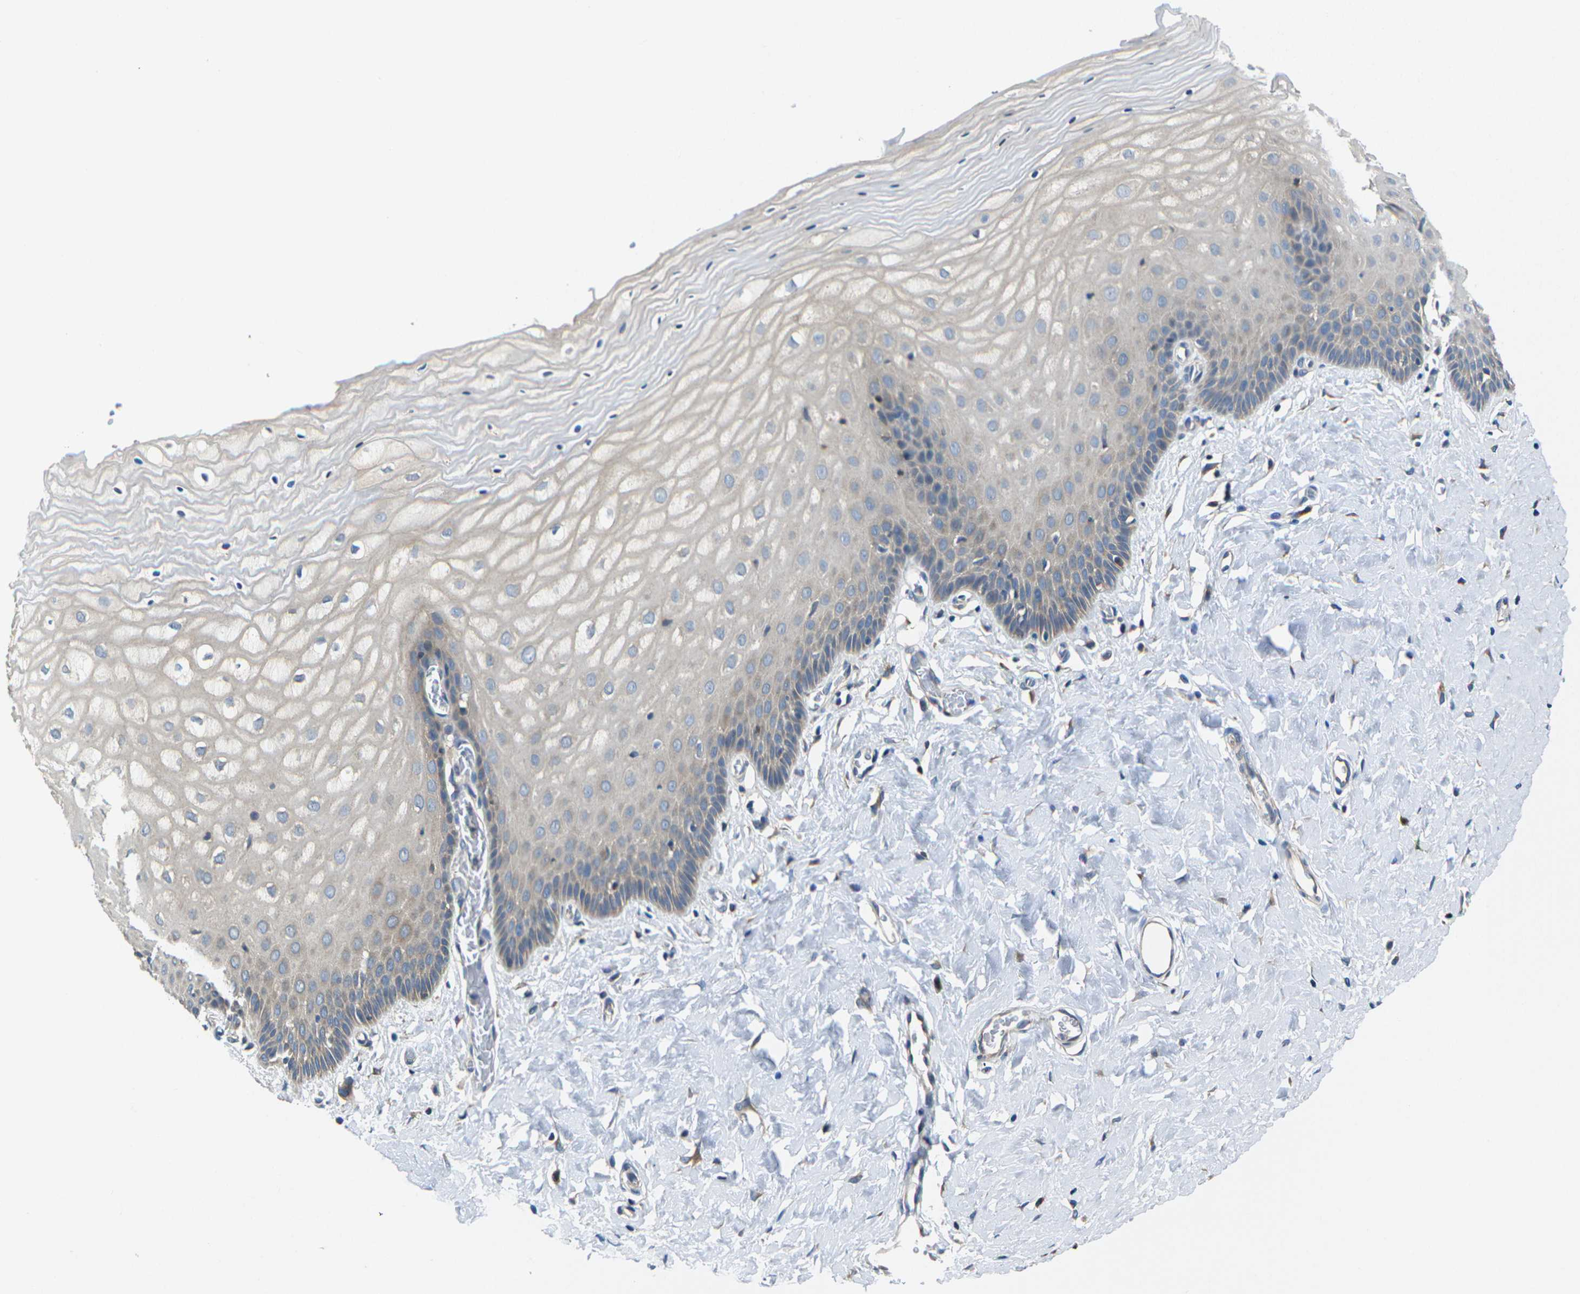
{"staining": {"intensity": "negative", "quantity": "none", "location": "none"}, "tissue": "cervix", "cell_type": "Glandular cells", "image_type": "normal", "snomed": [{"axis": "morphology", "description": "Normal tissue, NOS"}, {"axis": "topography", "description": "Cervix"}], "caption": "Immunohistochemical staining of unremarkable human cervix exhibits no significant staining in glandular cells.", "gene": "TMCC2", "patient": {"sex": "female", "age": 55}}